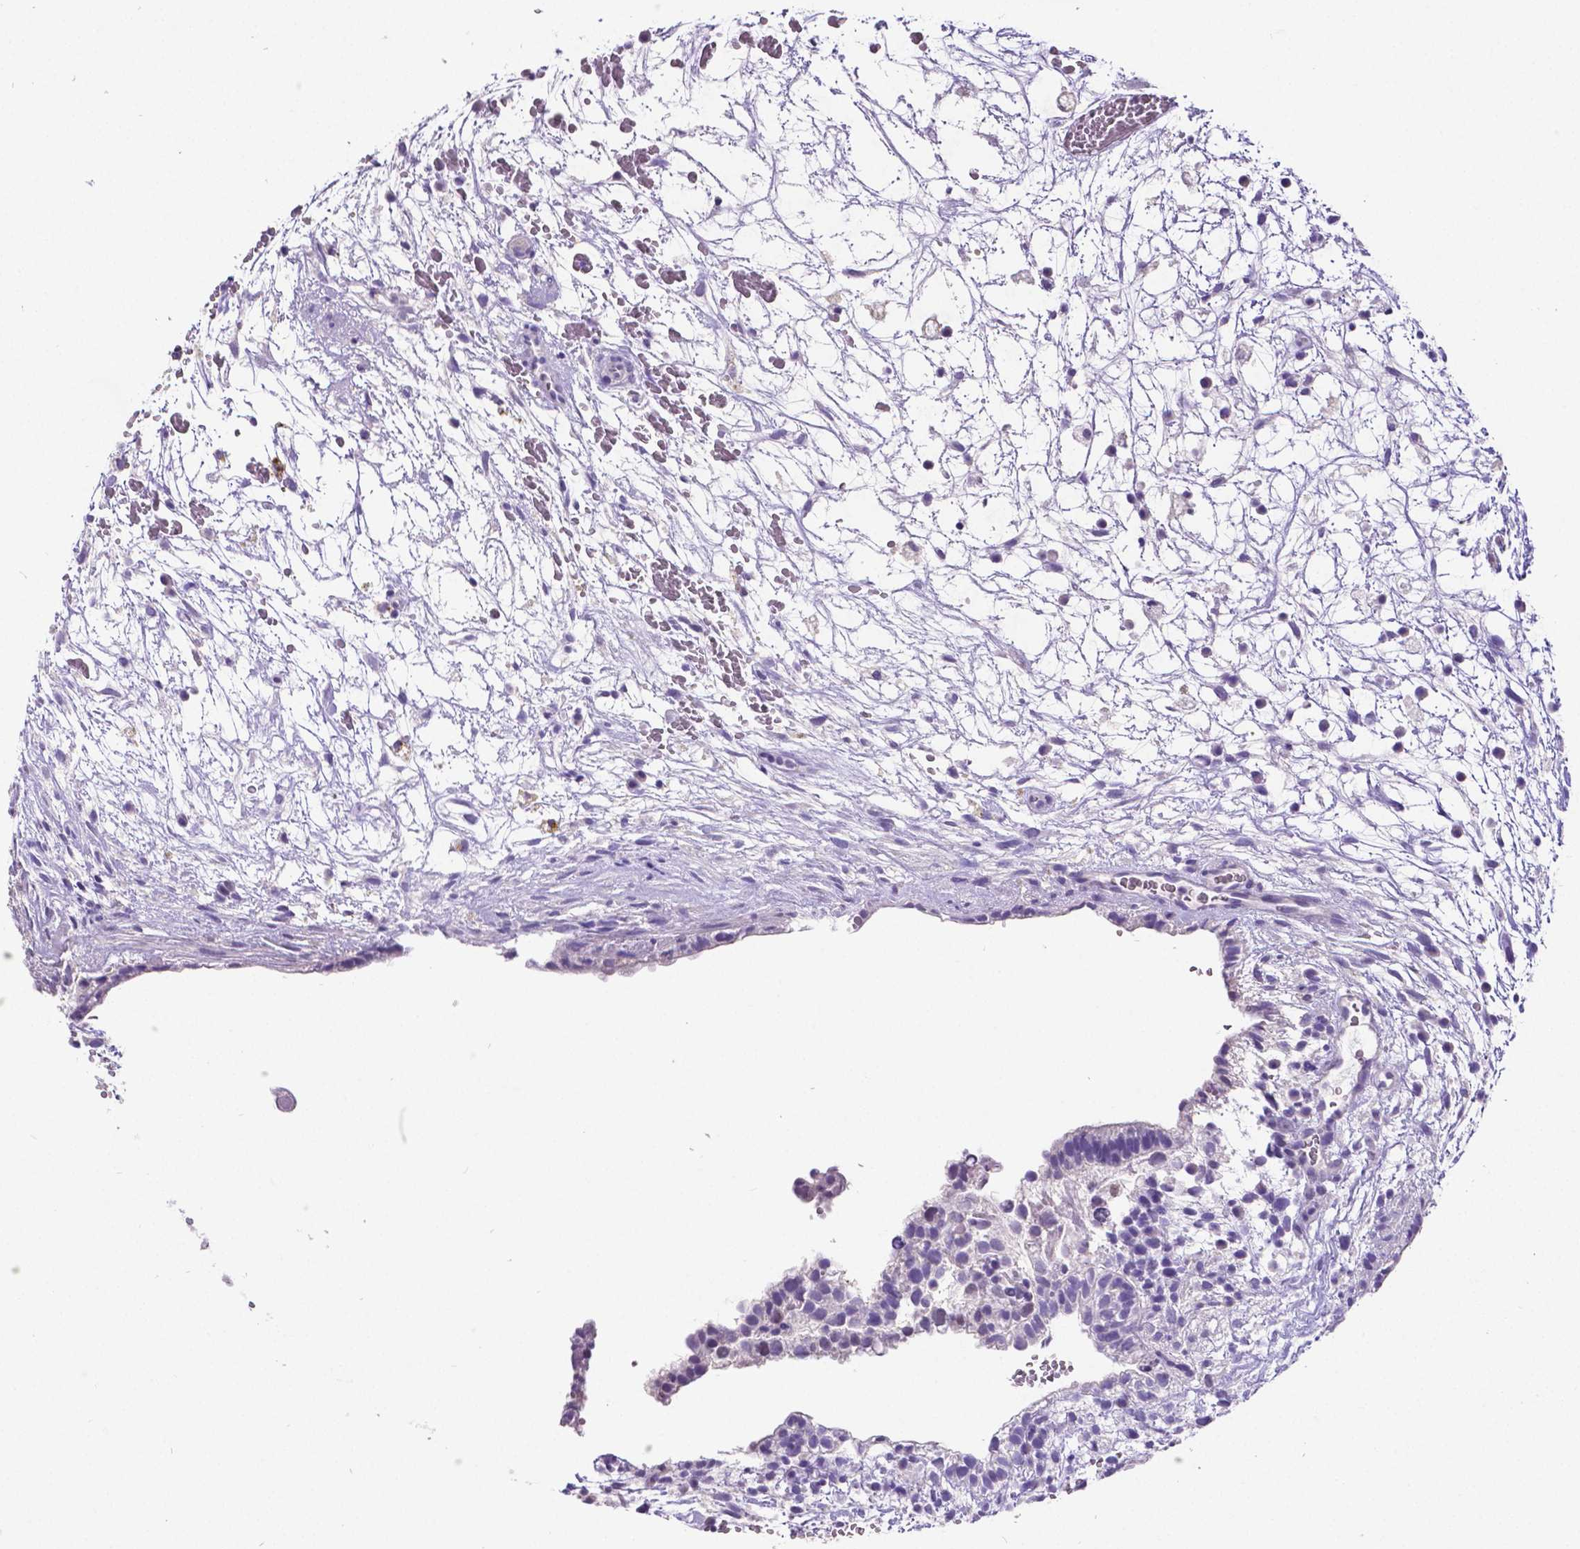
{"staining": {"intensity": "negative", "quantity": "none", "location": "none"}, "tissue": "testis cancer", "cell_type": "Tumor cells", "image_type": "cancer", "snomed": [{"axis": "morphology", "description": "Normal tissue, NOS"}, {"axis": "morphology", "description": "Carcinoma, Embryonal, NOS"}, {"axis": "topography", "description": "Testis"}], "caption": "Tumor cells show no significant positivity in embryonal carcinoma (testis). Brightfield microscopy of immunohistochemistry (IHC) stained with DAB (3,3'-diaminobenzidine) (brown) and hematoxylin (blue), captured at high magnification.", "gene": "SATB2", "patient": {"sex": "male", "age": 32}}